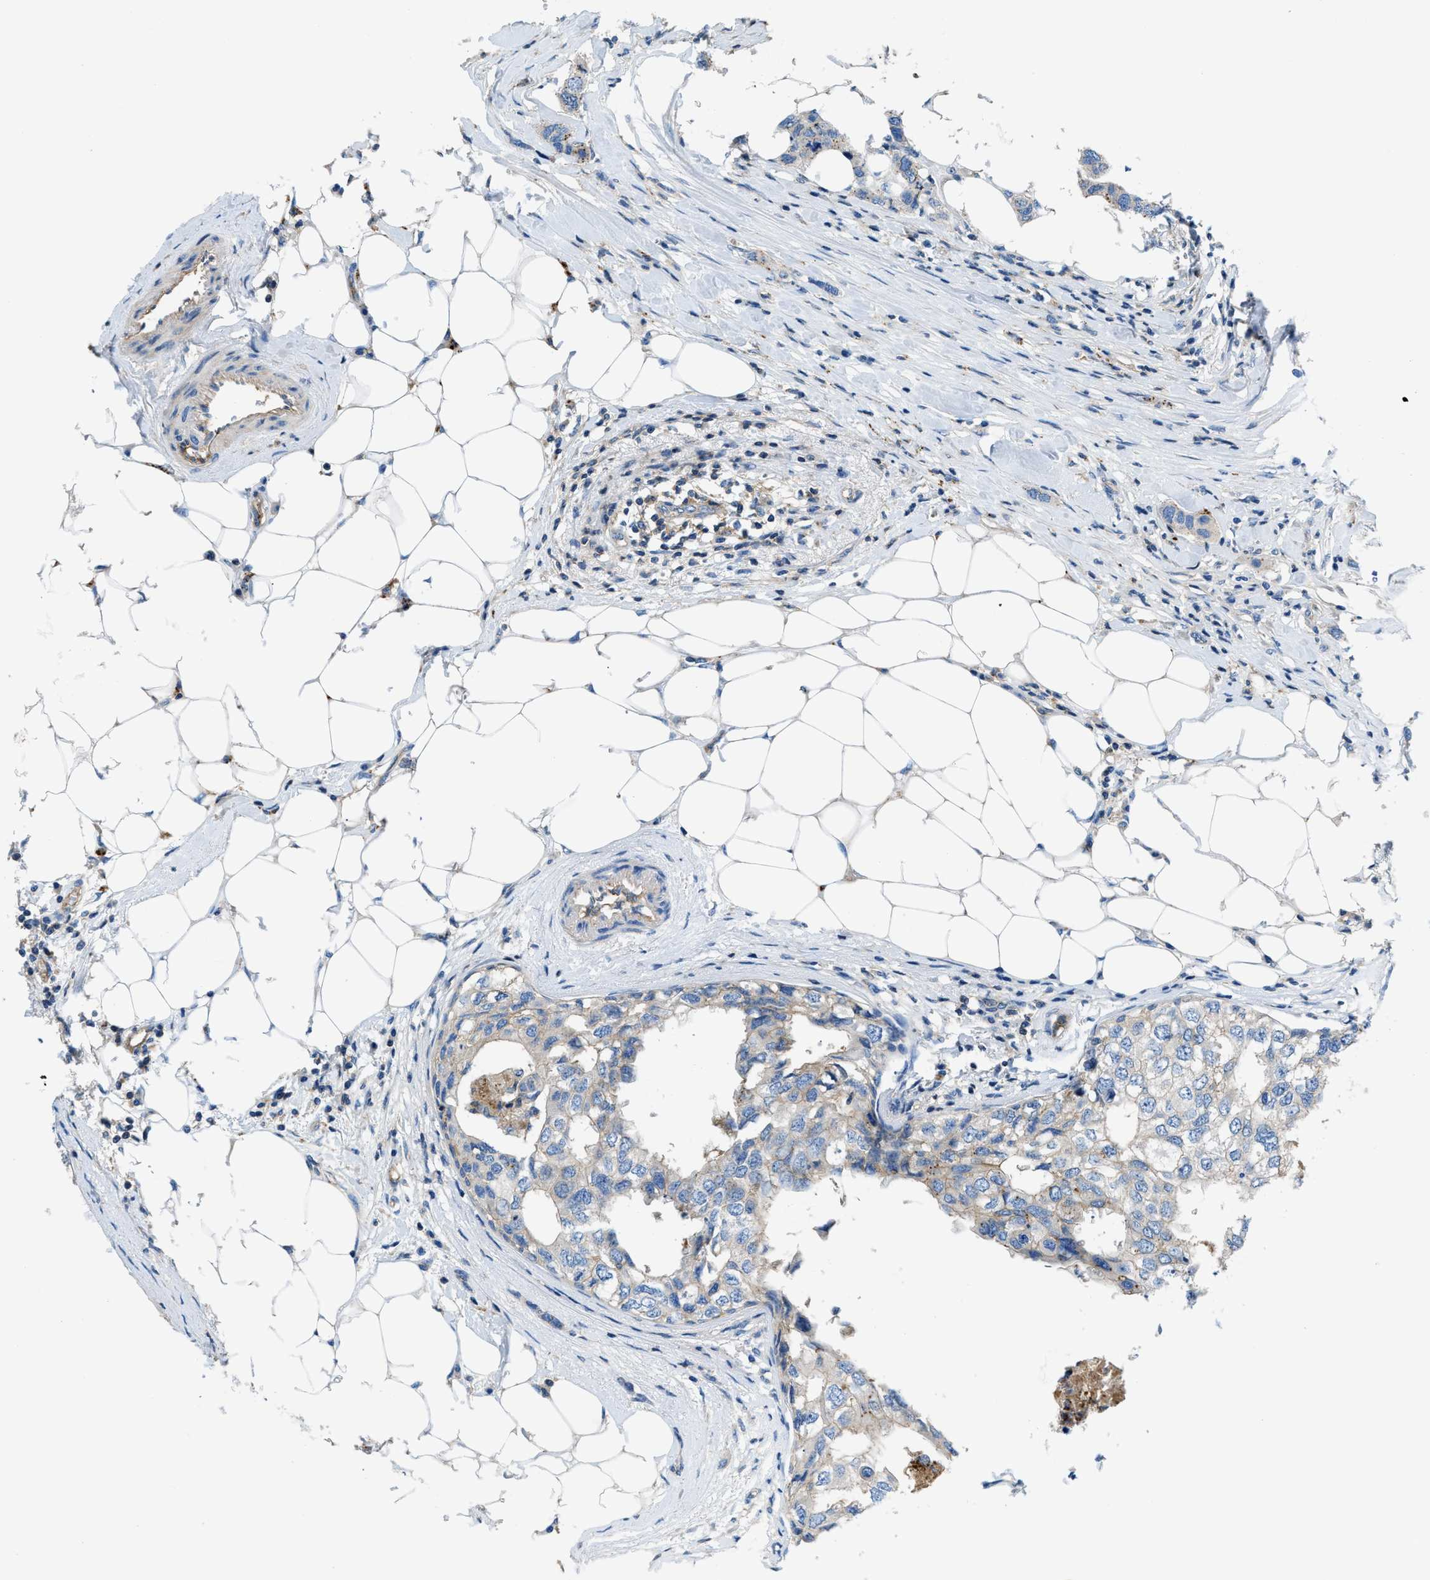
{"staining": {"intensity": "weak", "quantity": "<25%", "location": "cytoplasmic/membranous"}, "tissue": "breast cancer", "cell_type": "Tumor cells", "image_type": "cancer", "snomed": [{"axis": "morphology", "description": "Duct carcinoma"}, {"axis": "topography", "description": "Breast"}], "caption": "An immunohistochemistry (IHC) histopathology image of breast infiltrating ductal carcinoma is shown. There is no staining in tumor cells of breast infiltrating ductal carcinoma.", "gene": "ORAI1", "patient": {"sex": "female", "age": 50}}